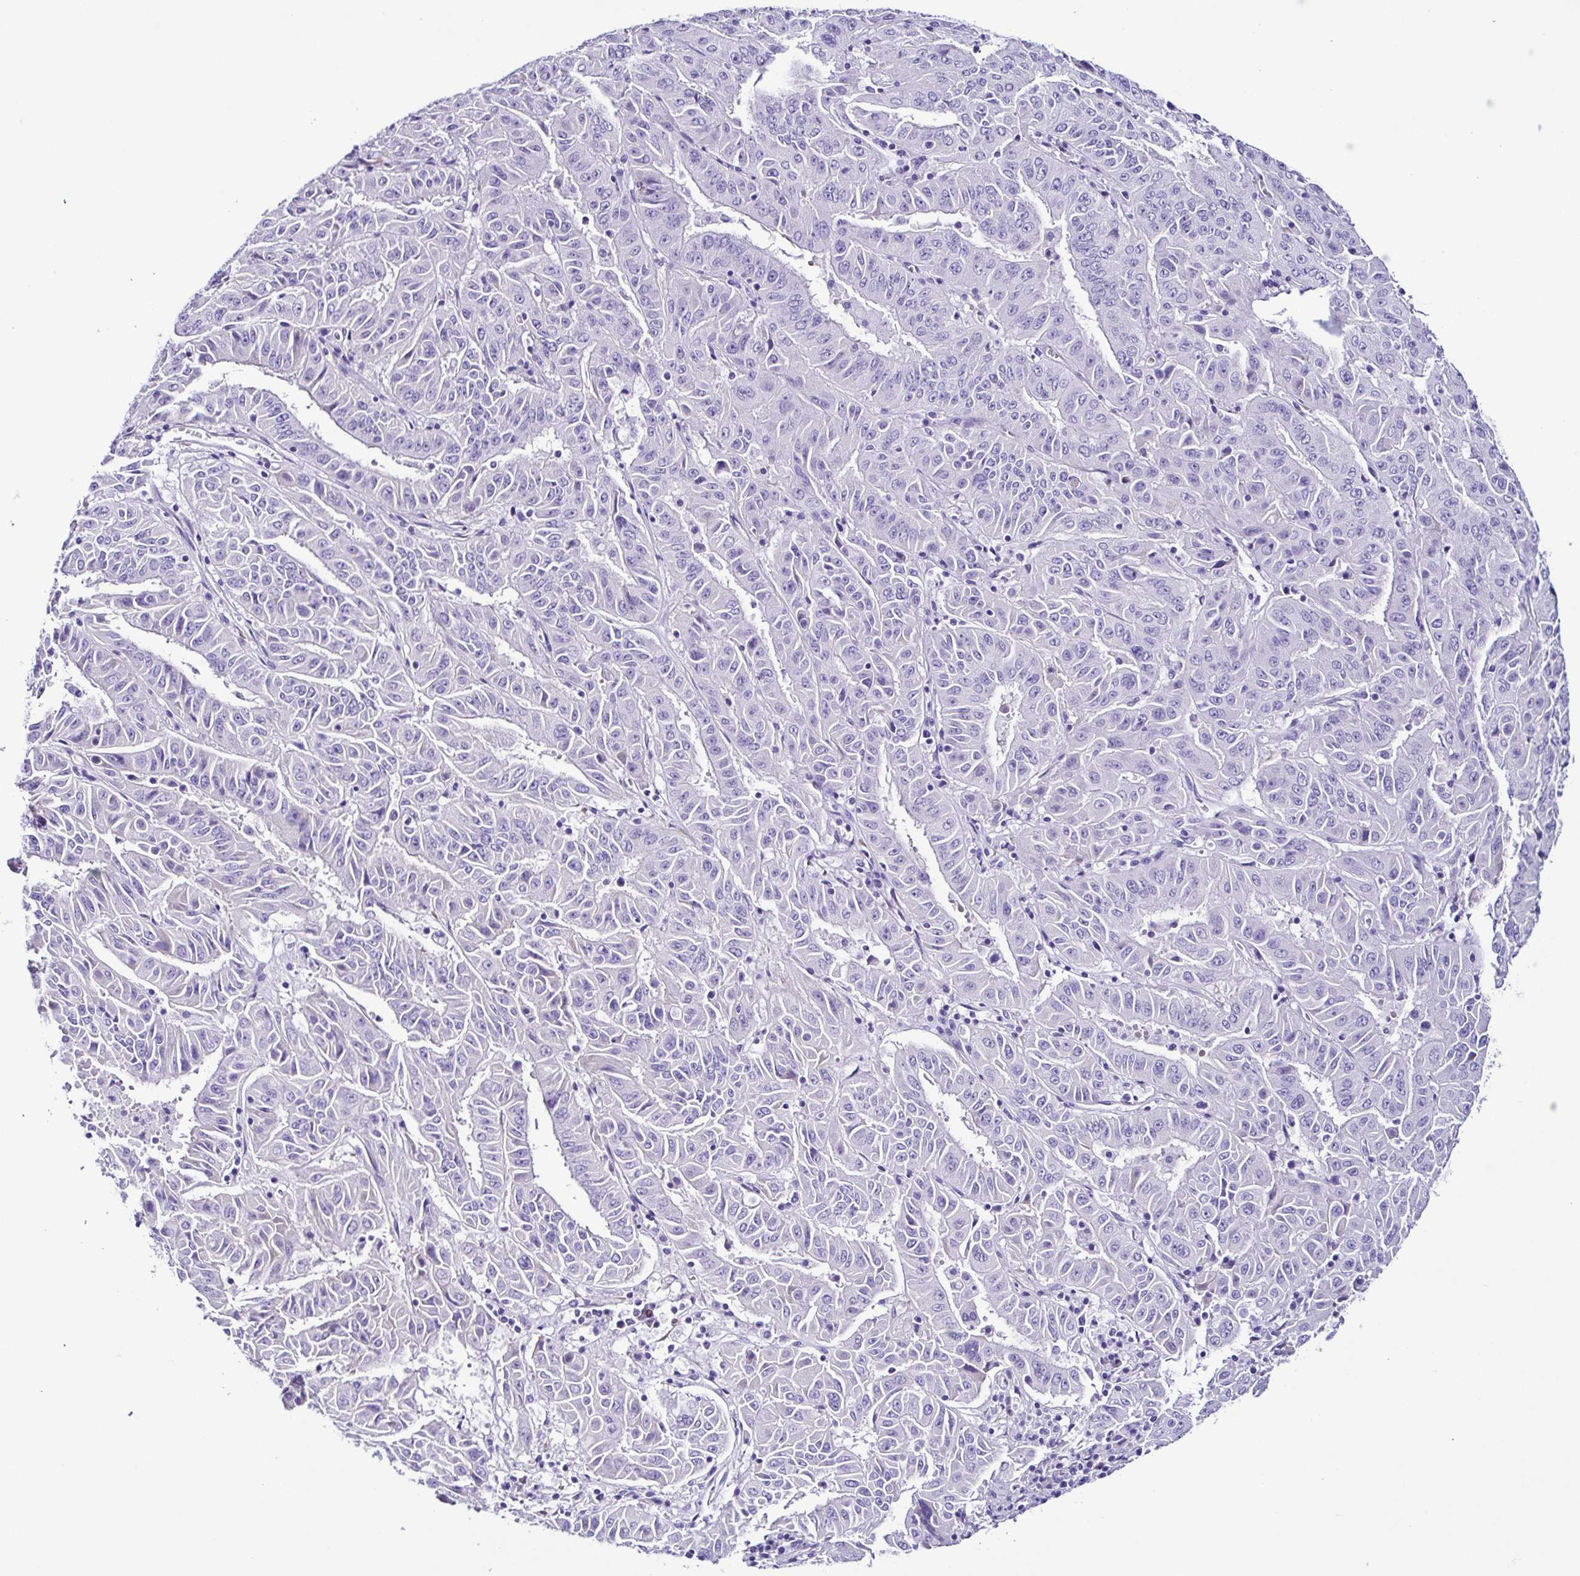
{"staining": {"intensity": "negative", "quantity": "none", "location": "none"}, "tissue": "pancreatic cancer", "cell_type": "Tumor cells", "image_type": "cancer", "snomed": [{"axis": "morphology", "description": "Adenocarcinoma, NOS"}, {"axis": "topography", "description": "Pancreas"}], "caption": "Immunohistochemical staining of human adenocarcinoma (pancreatic) demonstrates no significant staining in tumor cells.", "gene": "SRL", "patient": {"sex": "male", "age": 63}}